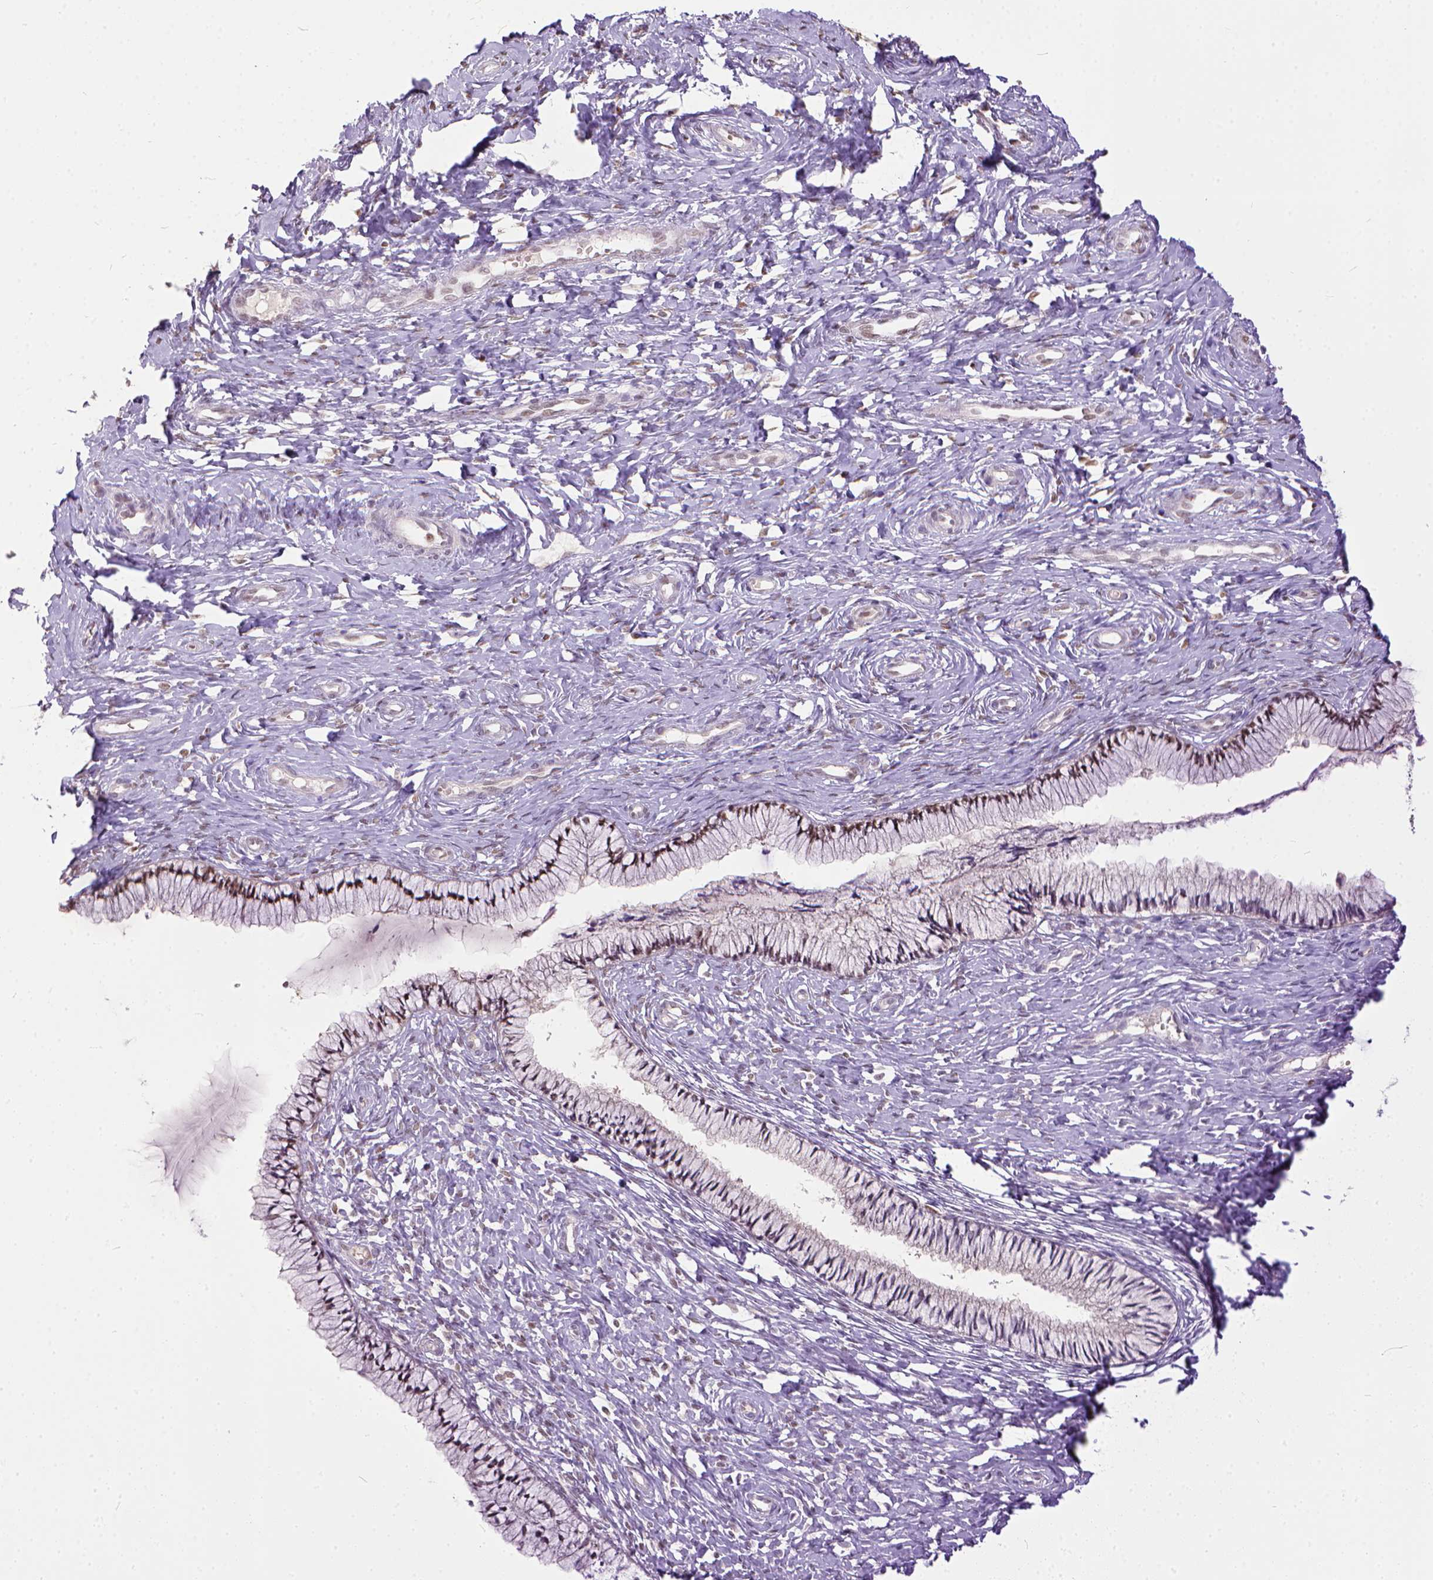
{"staining": {"intensity": "strong", "quantity": ">75%", "location": "nuclear"}, "tissue": "cervix", "cell_type": "Glandular cells", "image_type": "normal", "snomed": [{"axis": "morphology", "description": "Normal tissue, NOS"}, {"axis": "topography", "description": "Cervix"}], "caption": "IHC image of unremarkable human cervix stained for a protein (brown), which reveals high levels of strong nuclear positivity in approximately >75% of glandular cells.", "gene": "ERCC1", "patient": {"sex": "female", "age": 37}}